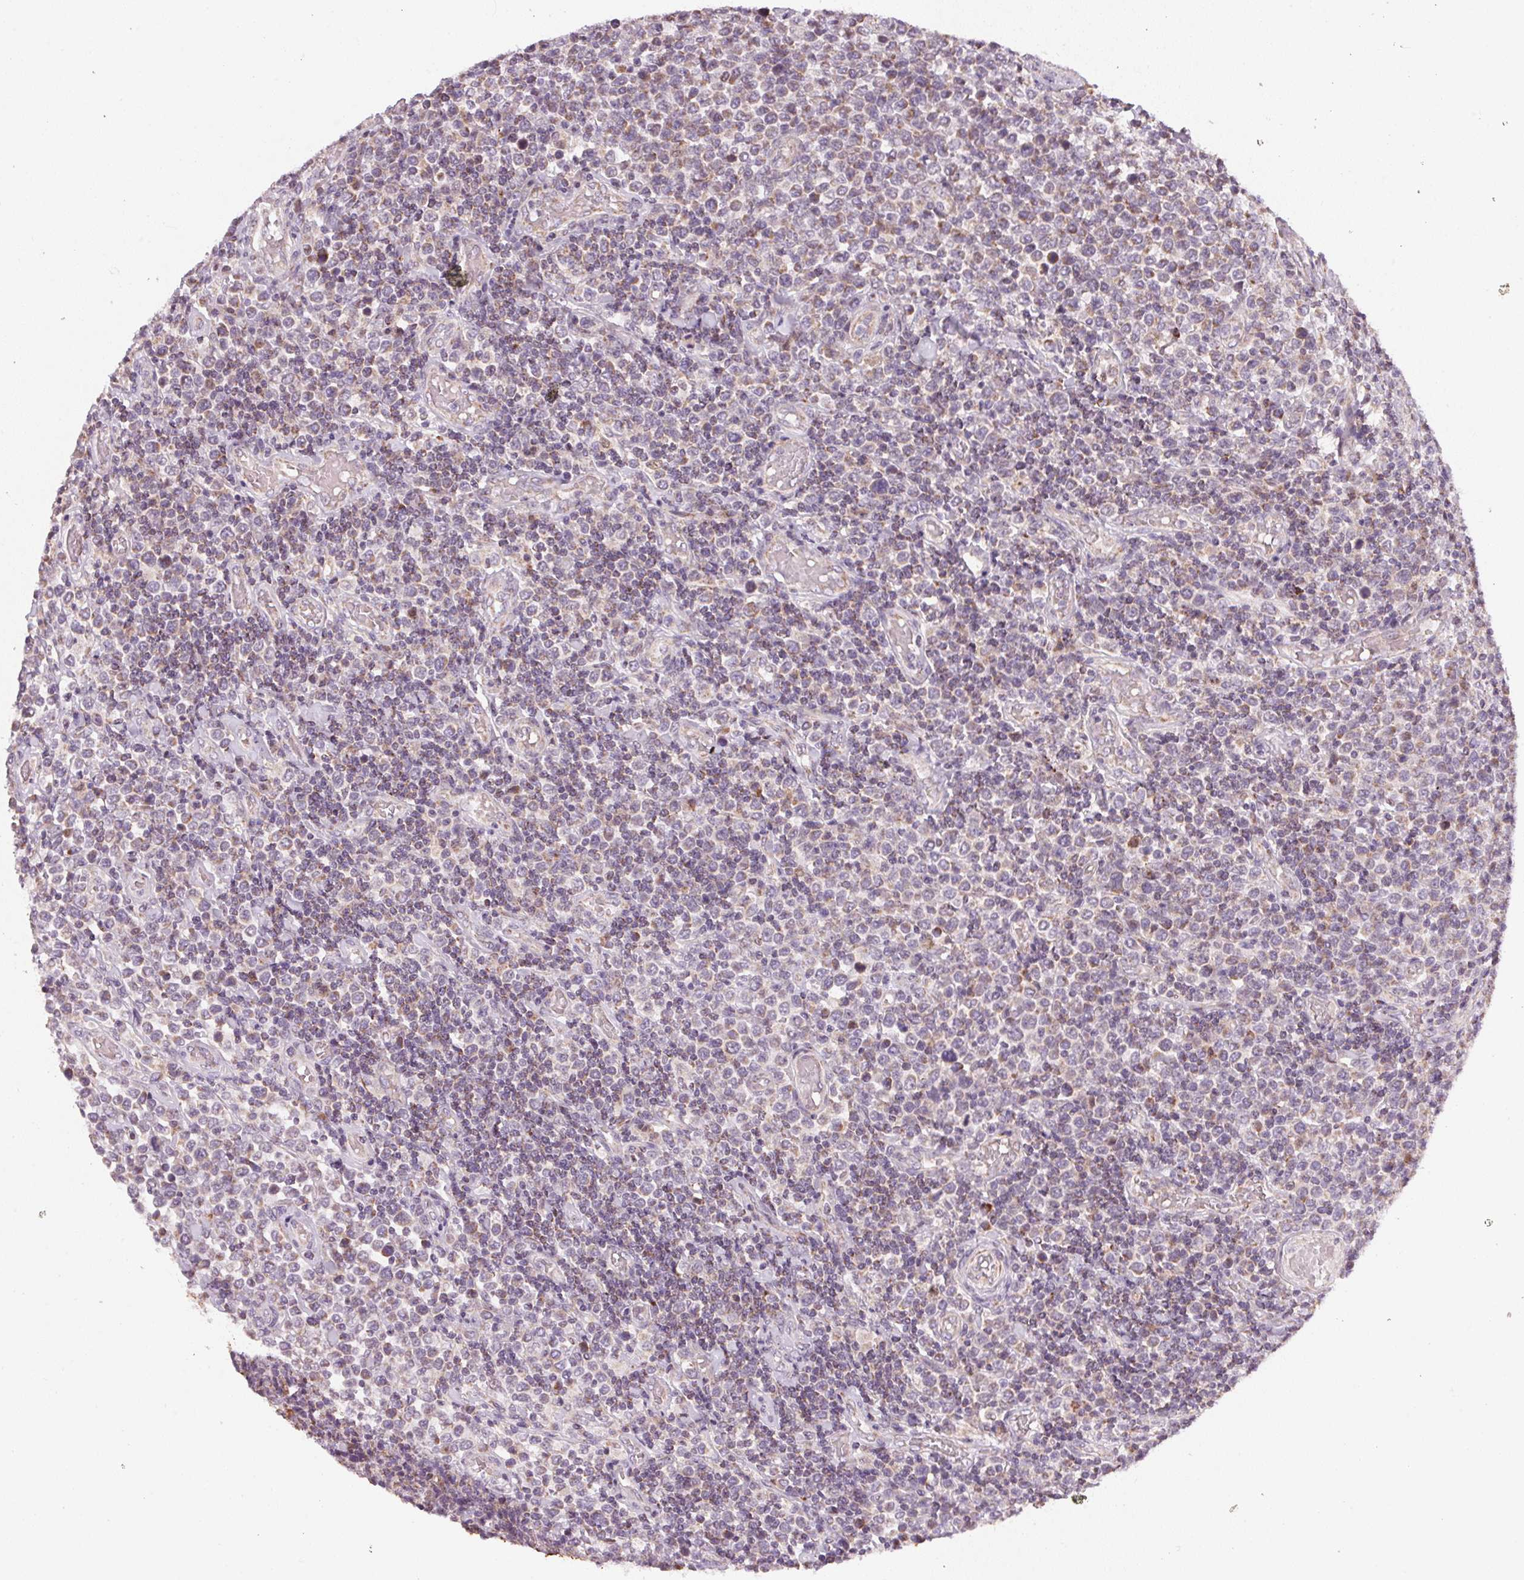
{"staining": {"intensity": "weak", "quantity": "25%-75%", "location": "cytoplasmic/membranous"}, "tissue": "lymphoma", "cell_type": "Tumor cells", "image_type": "cancer", "snomed": [{"axis": "morphology", "description": "Malignant lymphoma, non-Hodgkin's type, High grade"}, {"axis": "topography", "description": "Soft tissue"}], "caption": "The image shows immunohistochemical staining of lymphoma. There is weak cytoplasmic/membranous positivity is seen in approximately 25%-75% of tumor cells.", "gene": "COQ7", "patient": {"sex": "female", "age": 56}}